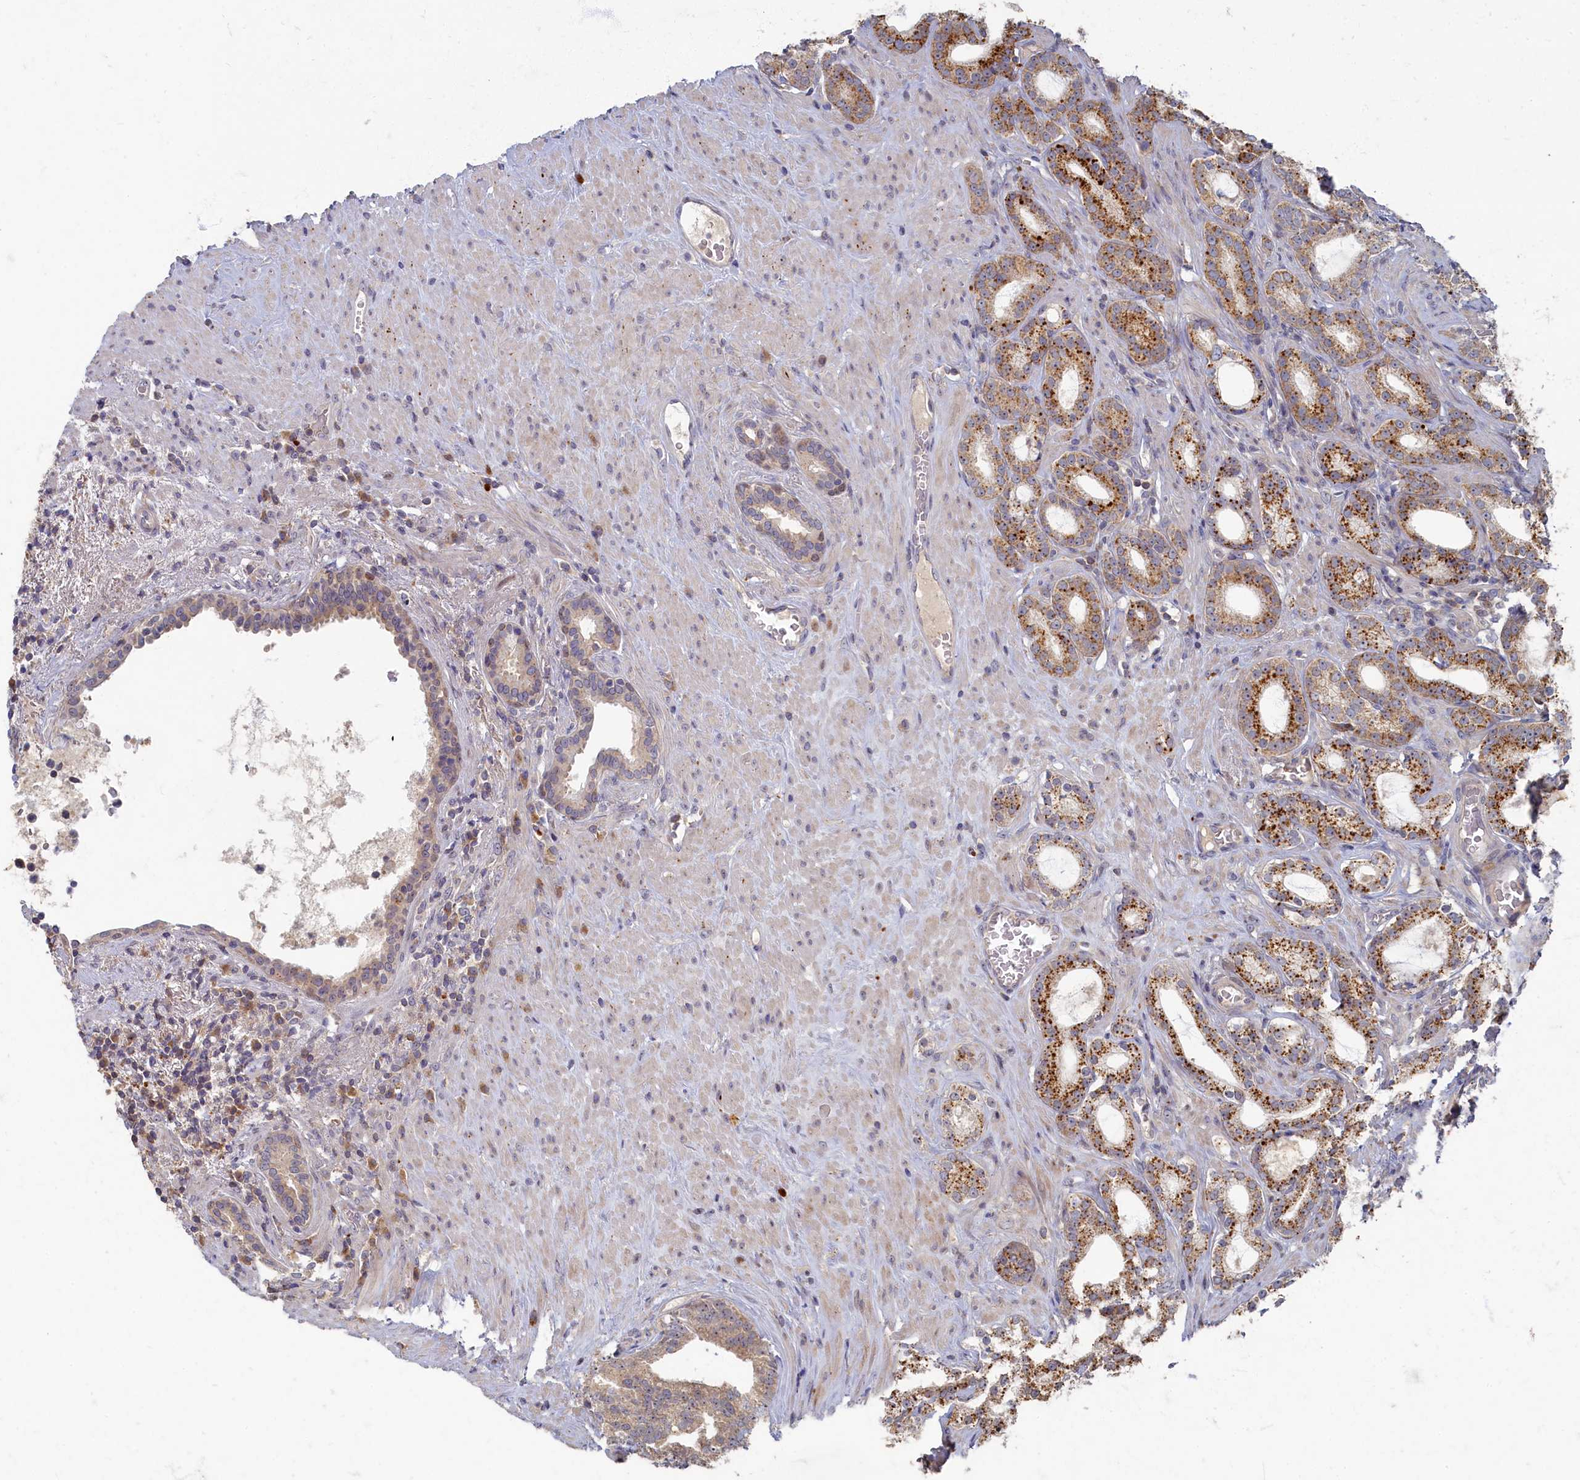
{"staining": {"intensity": "moderate", "quantity": "25%-75%", "location": "cytoplasmic/membranous"}, "tissue": "prostate cancer", "cell_type": "Tumor cells", "image_type": "cancer", "snomed": [{"axis": "morphology", "description": "Adenocarcinoma, Low grade"}, {"axis": "topography", "description": "Prostate"}], "caption": "Protein expression analysis of human prostate cancer (low-grade adenocarcinoma) reveals moderate cytoplasmic/membranous positivity in approximately 25%-75% of tumor cells.", "gene": "HUNK", "patient": {"sex": "male", "age": 71}}